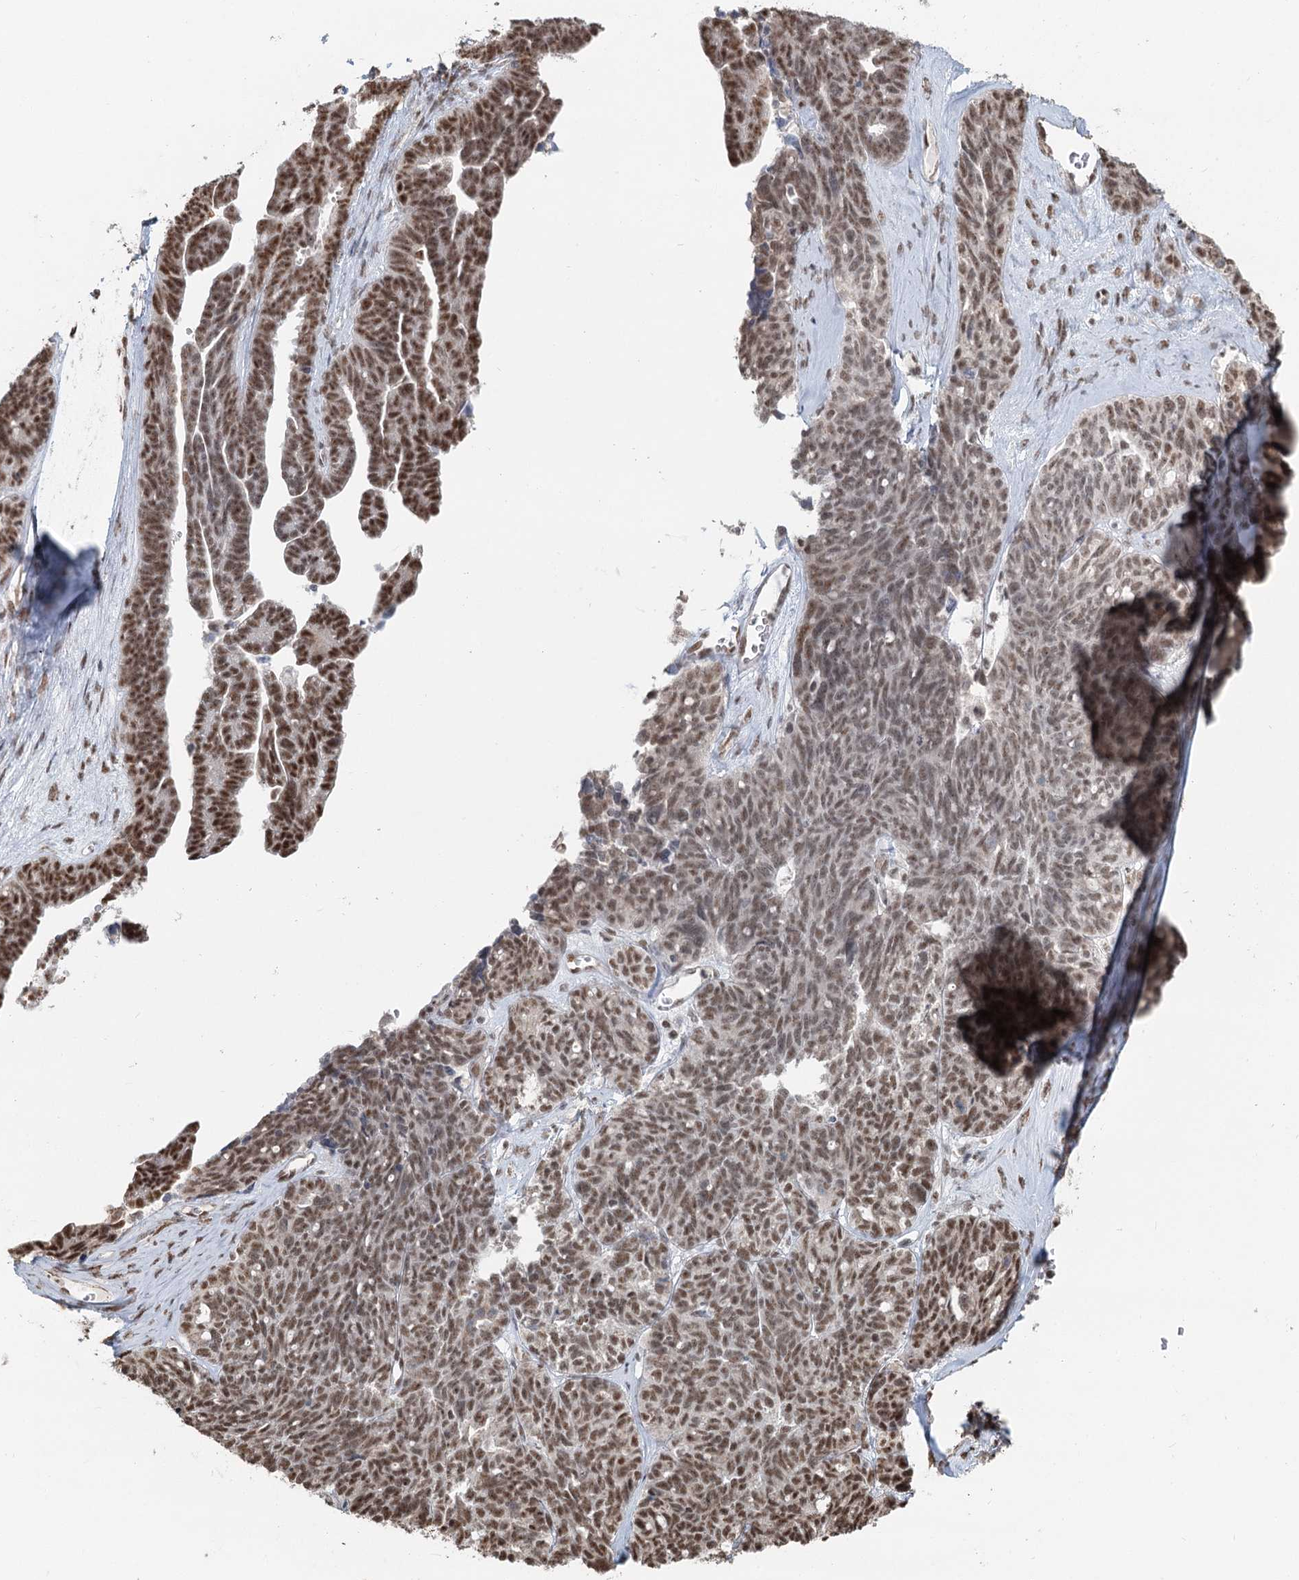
{"staining": {"intensity": "strong", "quantity": "25%-75%", "location": "nuclear"}, "tissue": "ovarian cancer", "cell_type": "Tumor cells", "image_type": "cancer", "snomed": [{"axis": "morphology", "description": "Cystadenocarcinoma, serous, NOS"}, {"axis": "topography", "description": "Ovary"}], "caption": "Brown immunohistochemical staining in human ovarian cancer displays strong nuclear staining in about 25%-75% of tumor cells. The protein is stained brown, and the nuclei are stained in blue (DAB IHC with brightfield microscopy, high magnification).", "gene": "GPALPP1", "patient": {"sex": "female", "age": 79}}